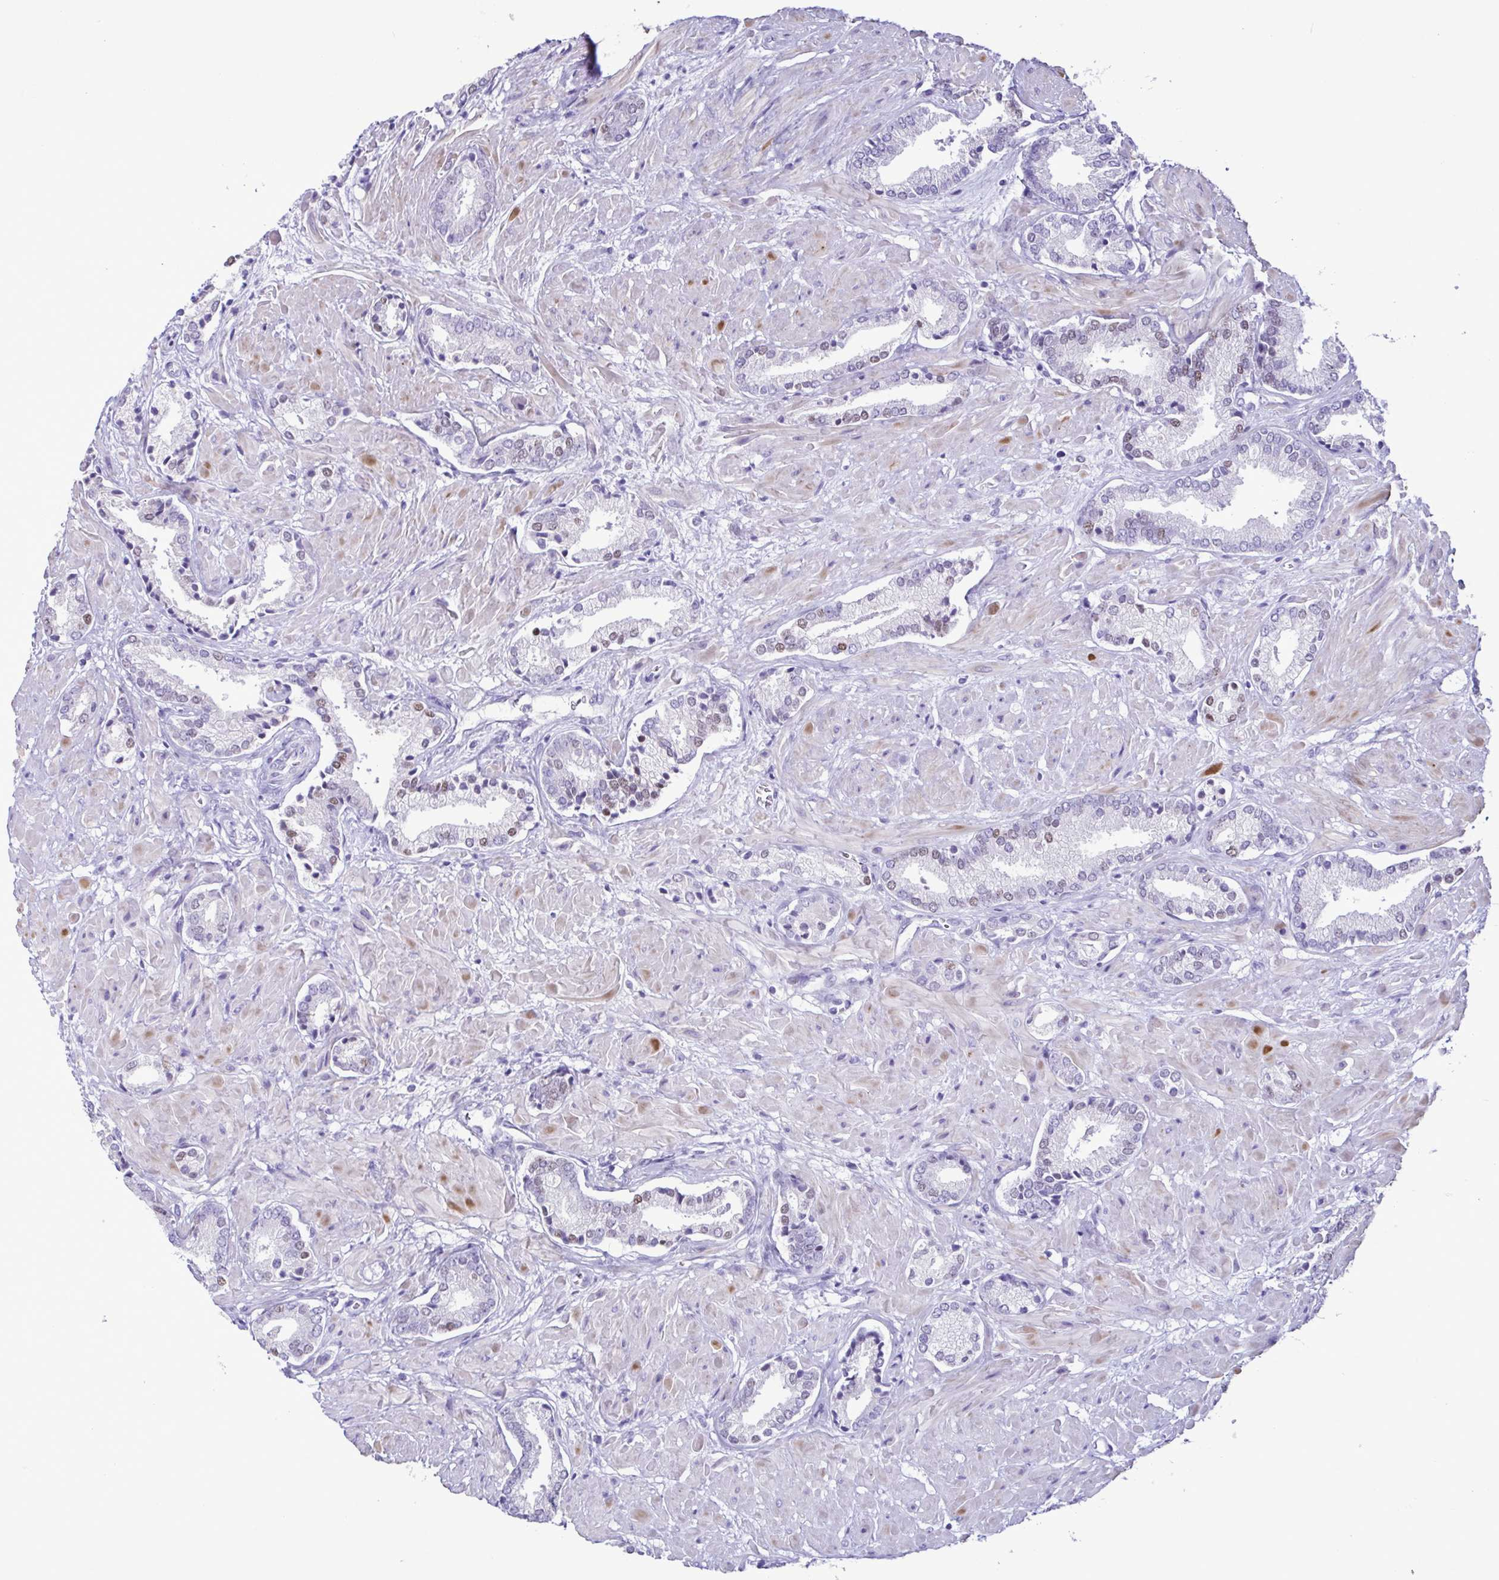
{"staining": {"intensity": "negative", "quantity": "none", "location": "none"}, "tissue": "prostate cancer", "cell_type": "Tumor cells", "image_type": "cancer", "snomed": [{"axis": "morphology", "description": "Adenocarcinoma, High grade"}, {"axis": "topography", "description": "Prostate"}], "caption": "Immunohistochemistry of prostate cancer demonstrates no expression in tumor cells.", "gene": "CBY2", "patient": {"sex": "male", "age": 56}}